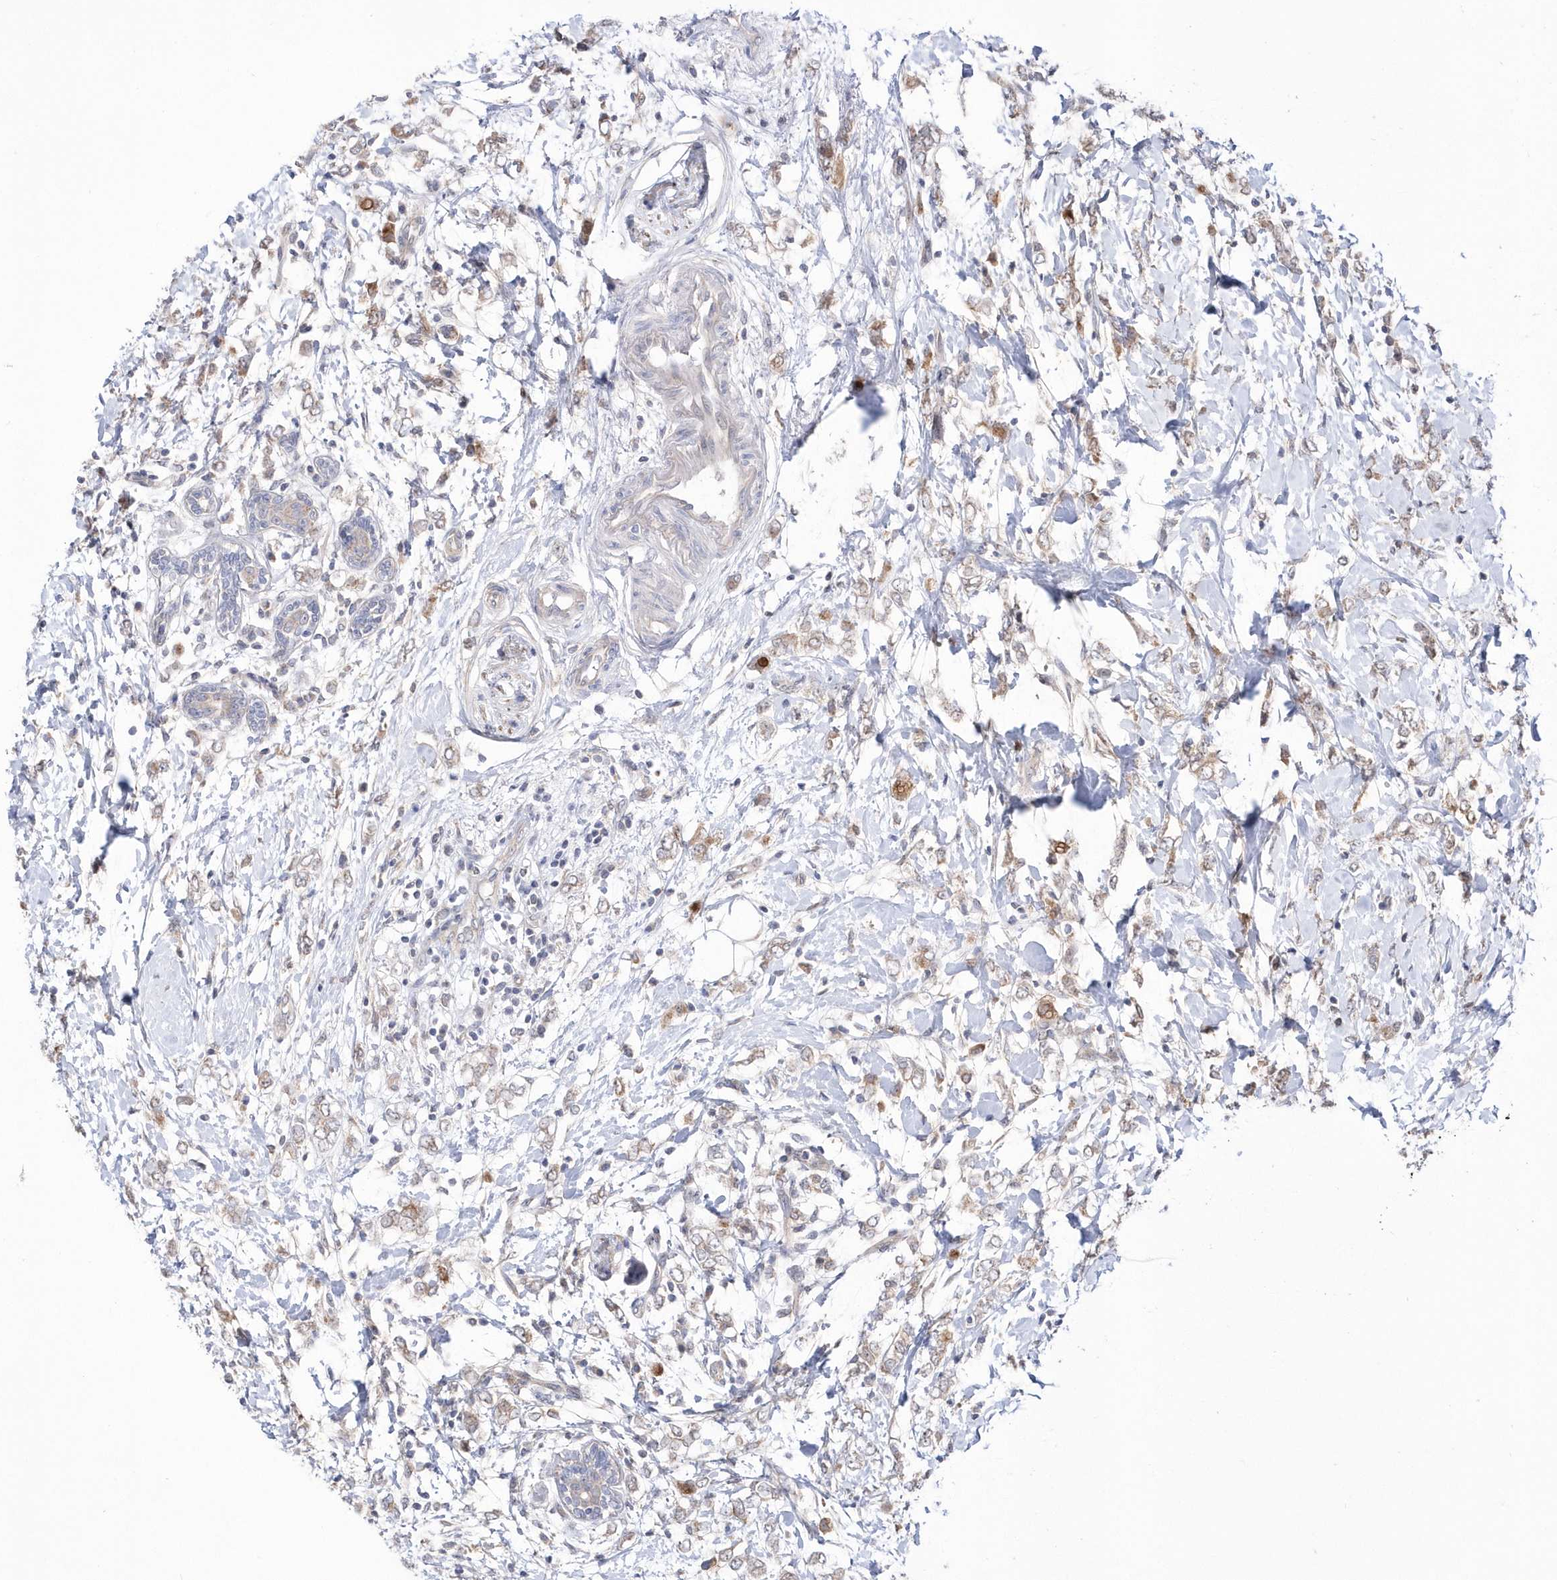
{"staining": {"intensity": "weak", "quantity": "<25%", "location": "cytoplasmic/membranous"}, "tissue": "breast cancer", "cell_type": "Tumor cells", "image_type": "cancer", "snomed": [{"axis": "morphology", "description": "Normal tissue, NOS"}, {"axis": "morphology", "description": "Lobular carcinoma"}, {"axis": "topography", "description": "Breast"}], "caption": "DAB immunohistochemical staining of breast cancer displays no significant positivity in tumor cells. (Stains: DAB (3,3'-diaminobenzidine) immunohistochemistry with hematoxylin counter stain, Microscopy: brightfield microscopy at high magnification).", "gene": "DALRD3", "patient": {"sex": "female", "age": 47}}